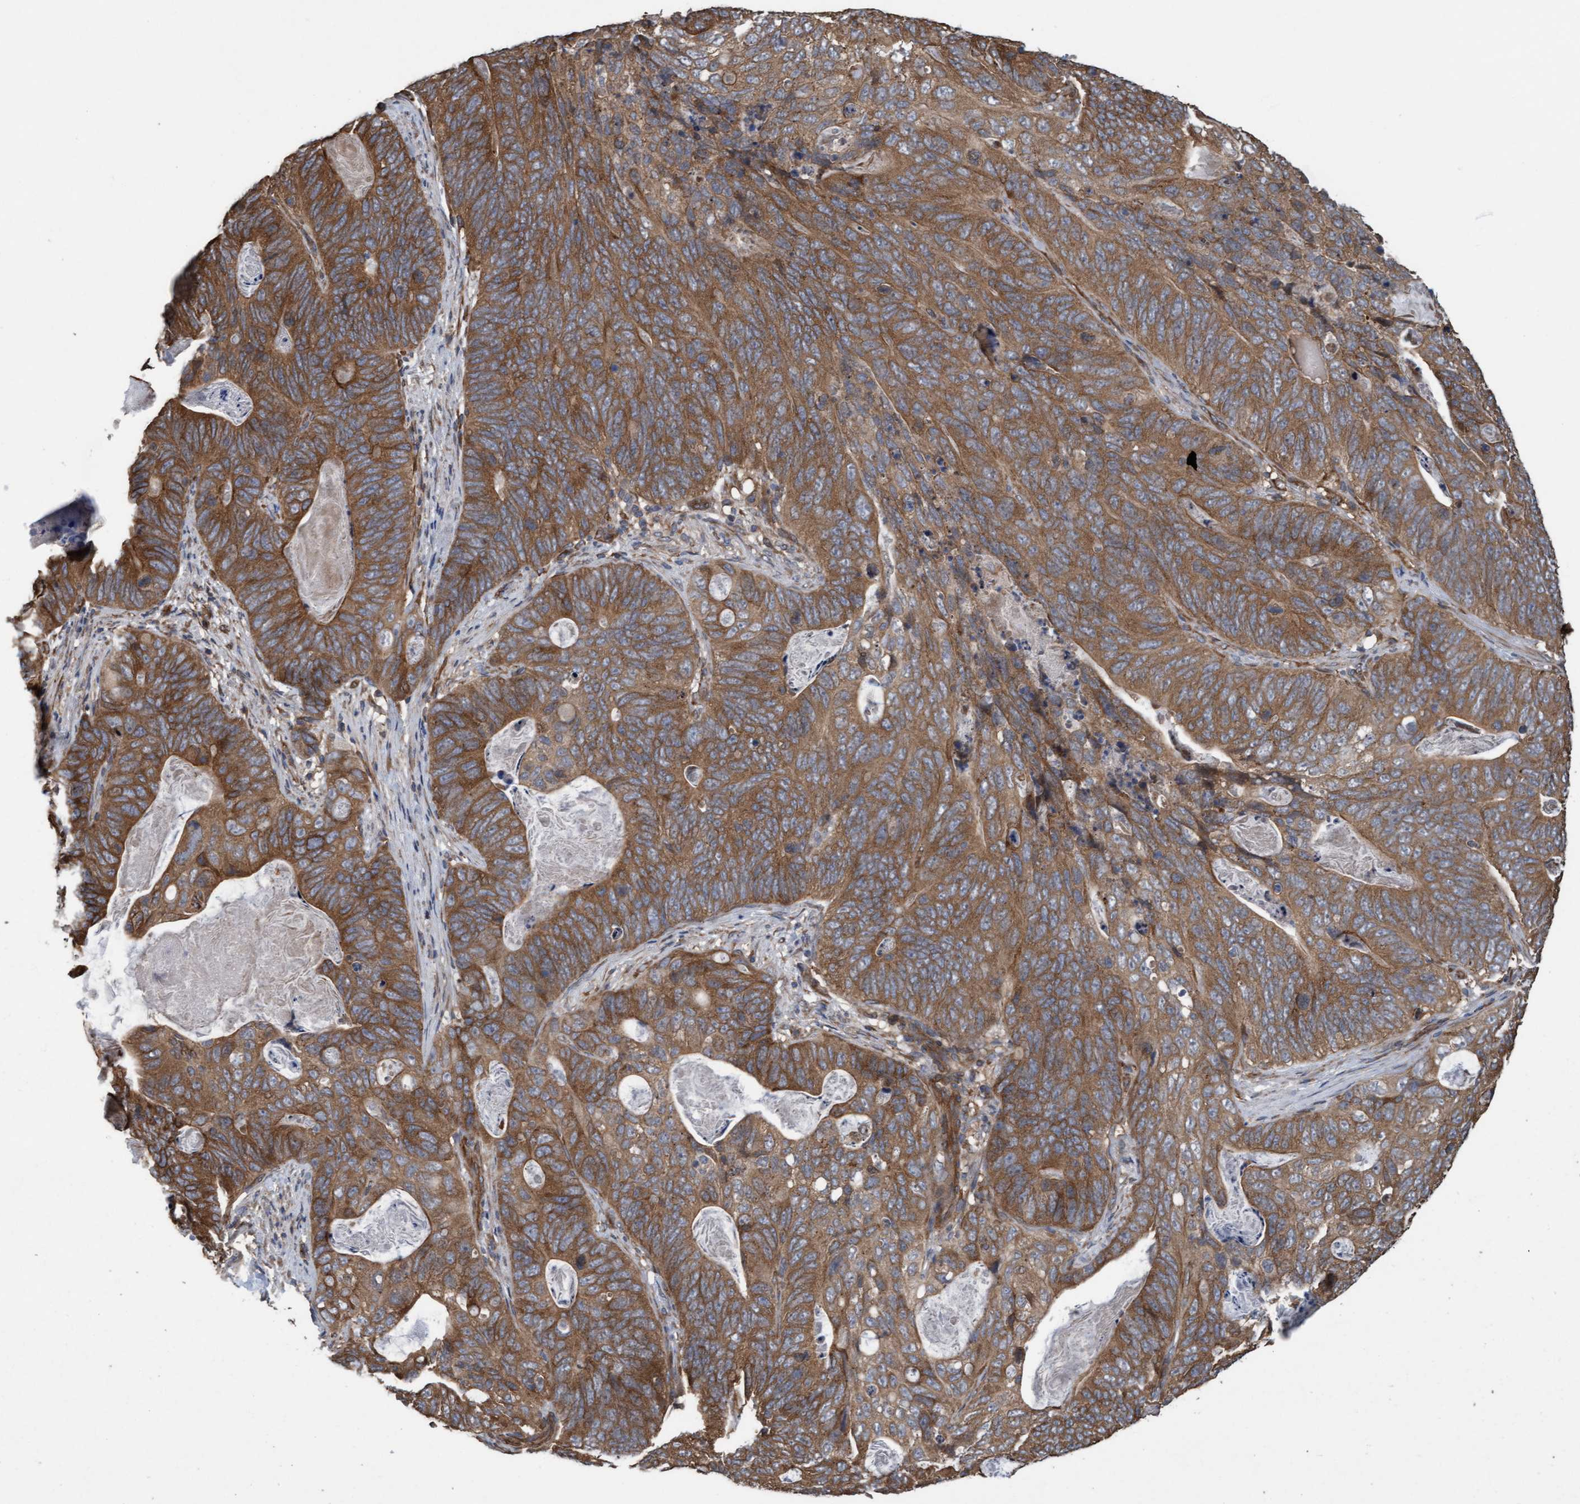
{"staining": {"intensity": "strong", "quantity": ">75%", "location": "cytoplasmic/membranous"}, "tissue": "stomach cancer", "cell_type": "Tumor cells", "image_type": "cancer", "snomed": [{"axis": "morphology", "description": "Normal tissue, NOS"}, {"axis": "morphology", "description": "Adenocarcinoma, NOS"}, {"axis": "topography", "description": "Stomach"}], "caption": "Brown immunohistochemical staining in human adenocarcinoma (stomach) demonstrates strong cytoplasmic/membranous expression in approximately >75% of tumor cells.", "gene": "CDC42EP4", "patient": {"sex": "female", "age": 89}}